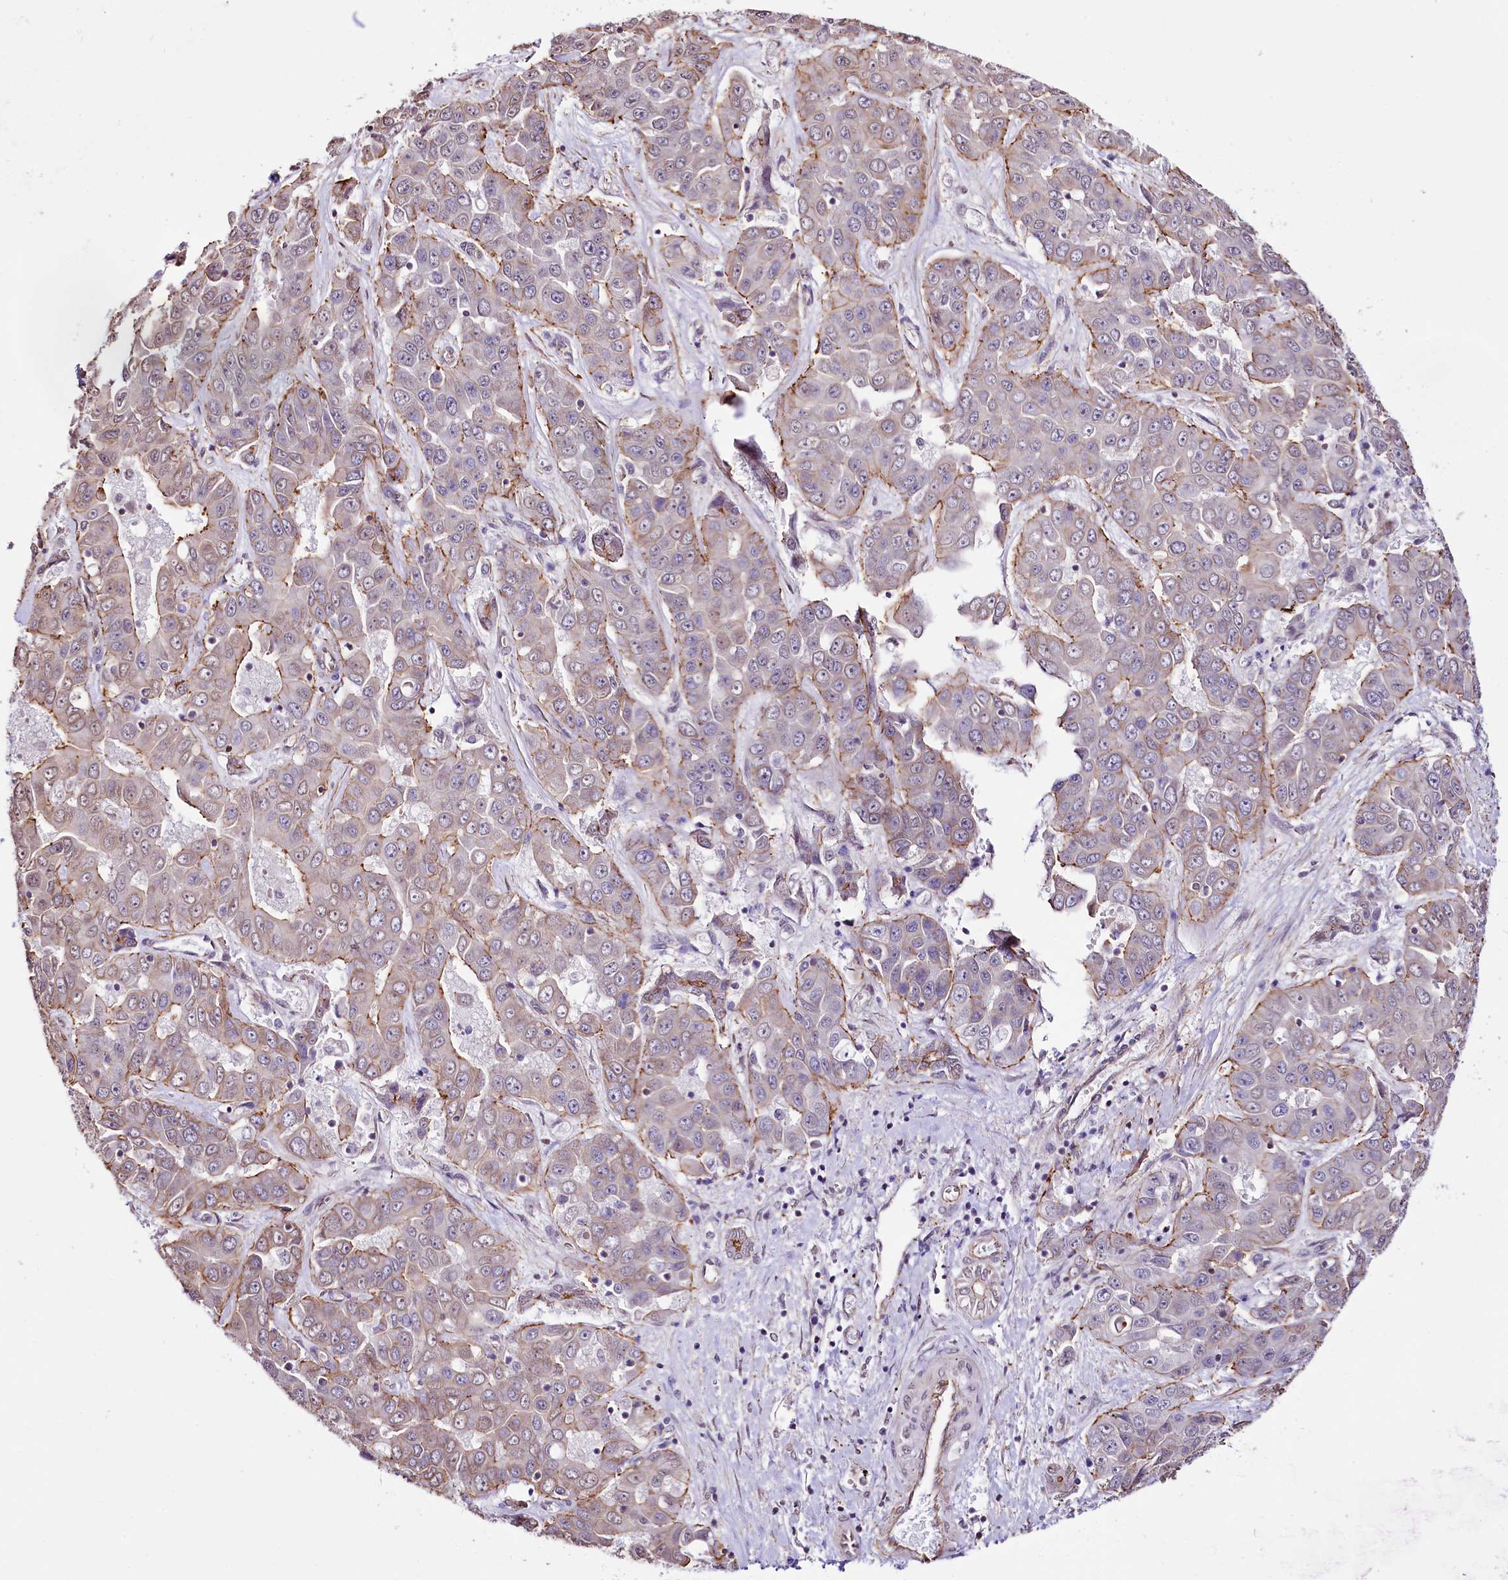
{"staining": {"intensity": "moderate", "quantity": "25%-75%", "location": "cytoplasmic/membranous"}, "tissue": "liver cancer", "cell_type": "Tumor cells", "image_type": "cancer", "snomed": [{"axis": "morphology", "description": "Cholangiocarcinoma"}, {"axis": "topography", "description": "Liver"}], "caption": "A brown stain labels moderate cytoplasmic/membranous positivity of a protein in human liver cancer (cholangiocarcinoma) tumor cells.", "gene": "ST7", "patient": {"sex": "female", "age": 52}}